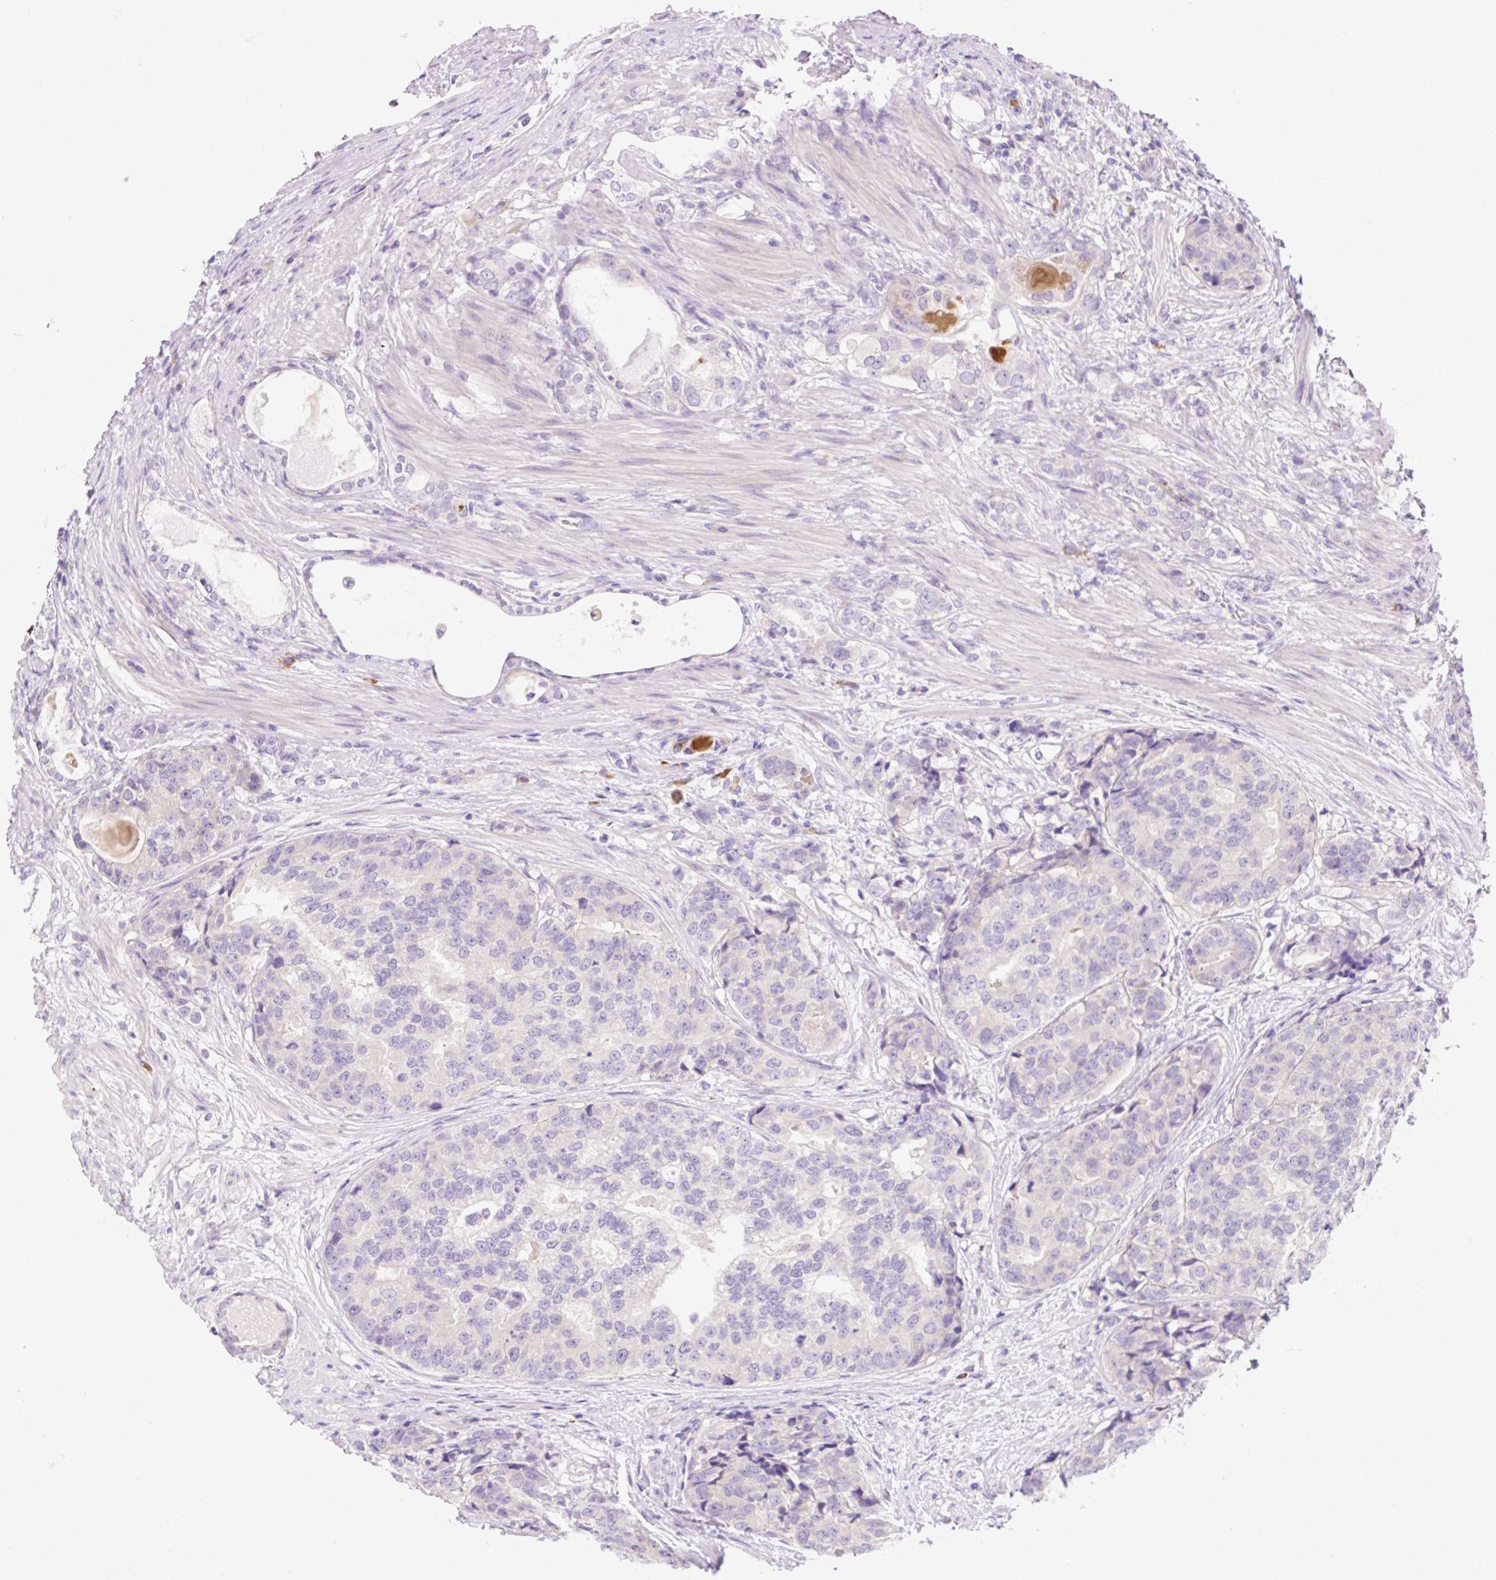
{"staining": {"intensity": "negative", "quantity": "none", "location": "none"}, "tissue": "prostate cancer", "cell_type": "Tumor cells", "image_type": "cancer", "snomed": [{"axis": "morphology", "description": "Adenocarcinoma, High grade"}, {"axis": "topography", "description": "Prostate"}], "caption": "Micrograph shows no protein expression in tumor cells of prostate cancer (adenocarcinoma (high-grade)) tissue.", "gene": "CELF6", "patient": {"sex": "male", "age": 68}}